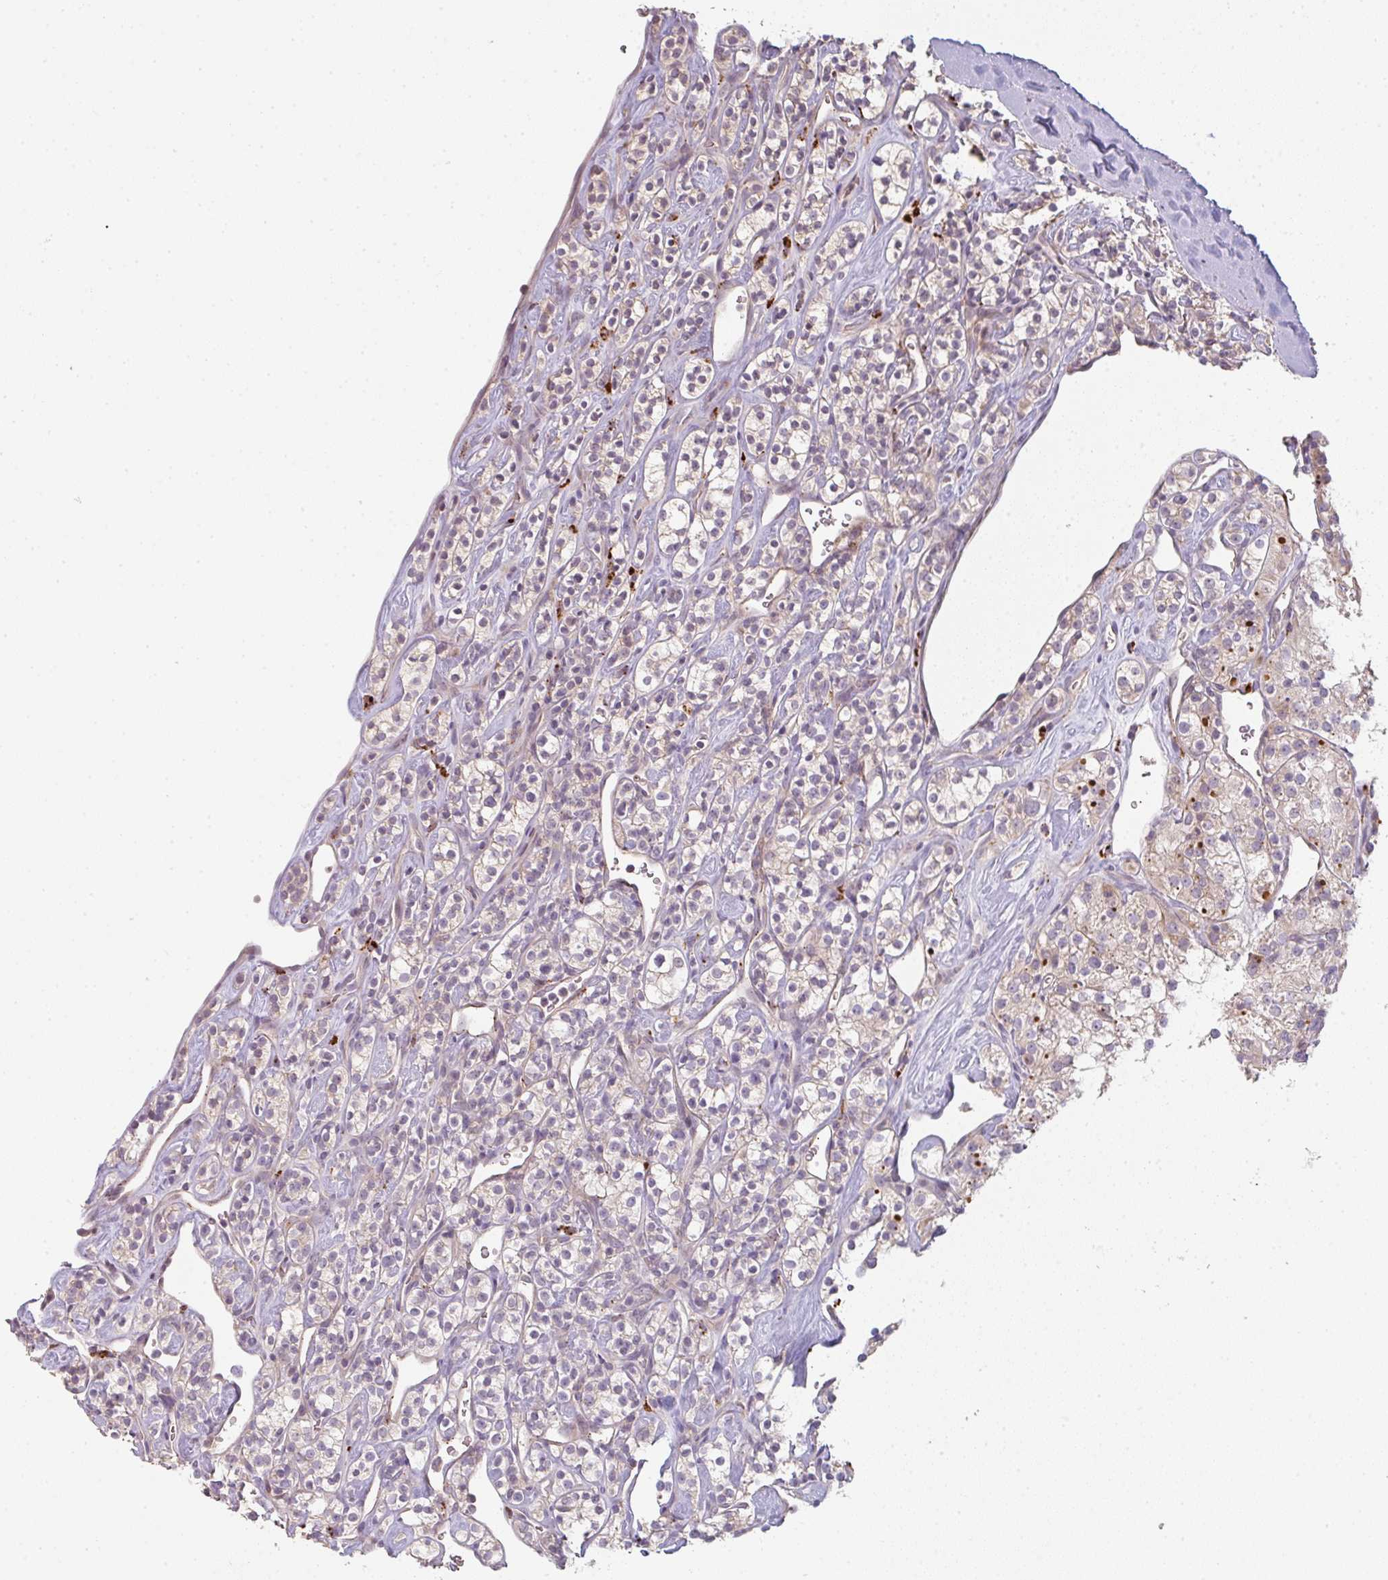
{"staining": {"intensity": "weak", "quantity": "25%-75%", "location": "cytoplasmic/membranous"}, "tissue": "renal cancer", "cell_type": "Tumor cells", "image_type": "cancer", "snomed": [{"axis": "morphology", "description": "Adenocarcinoma, NOS"}, {"axis": "topography", "description": "Kidney"}], "caption": "There is low levels of weak cytoplasmic/membranous staining in tumor cells of adenocarcinoma (renal), as demonstrated by immunohistochemical staining (brown color).", "gene": "TMEM237", "patient": {"sex": "male", "age": 77}}